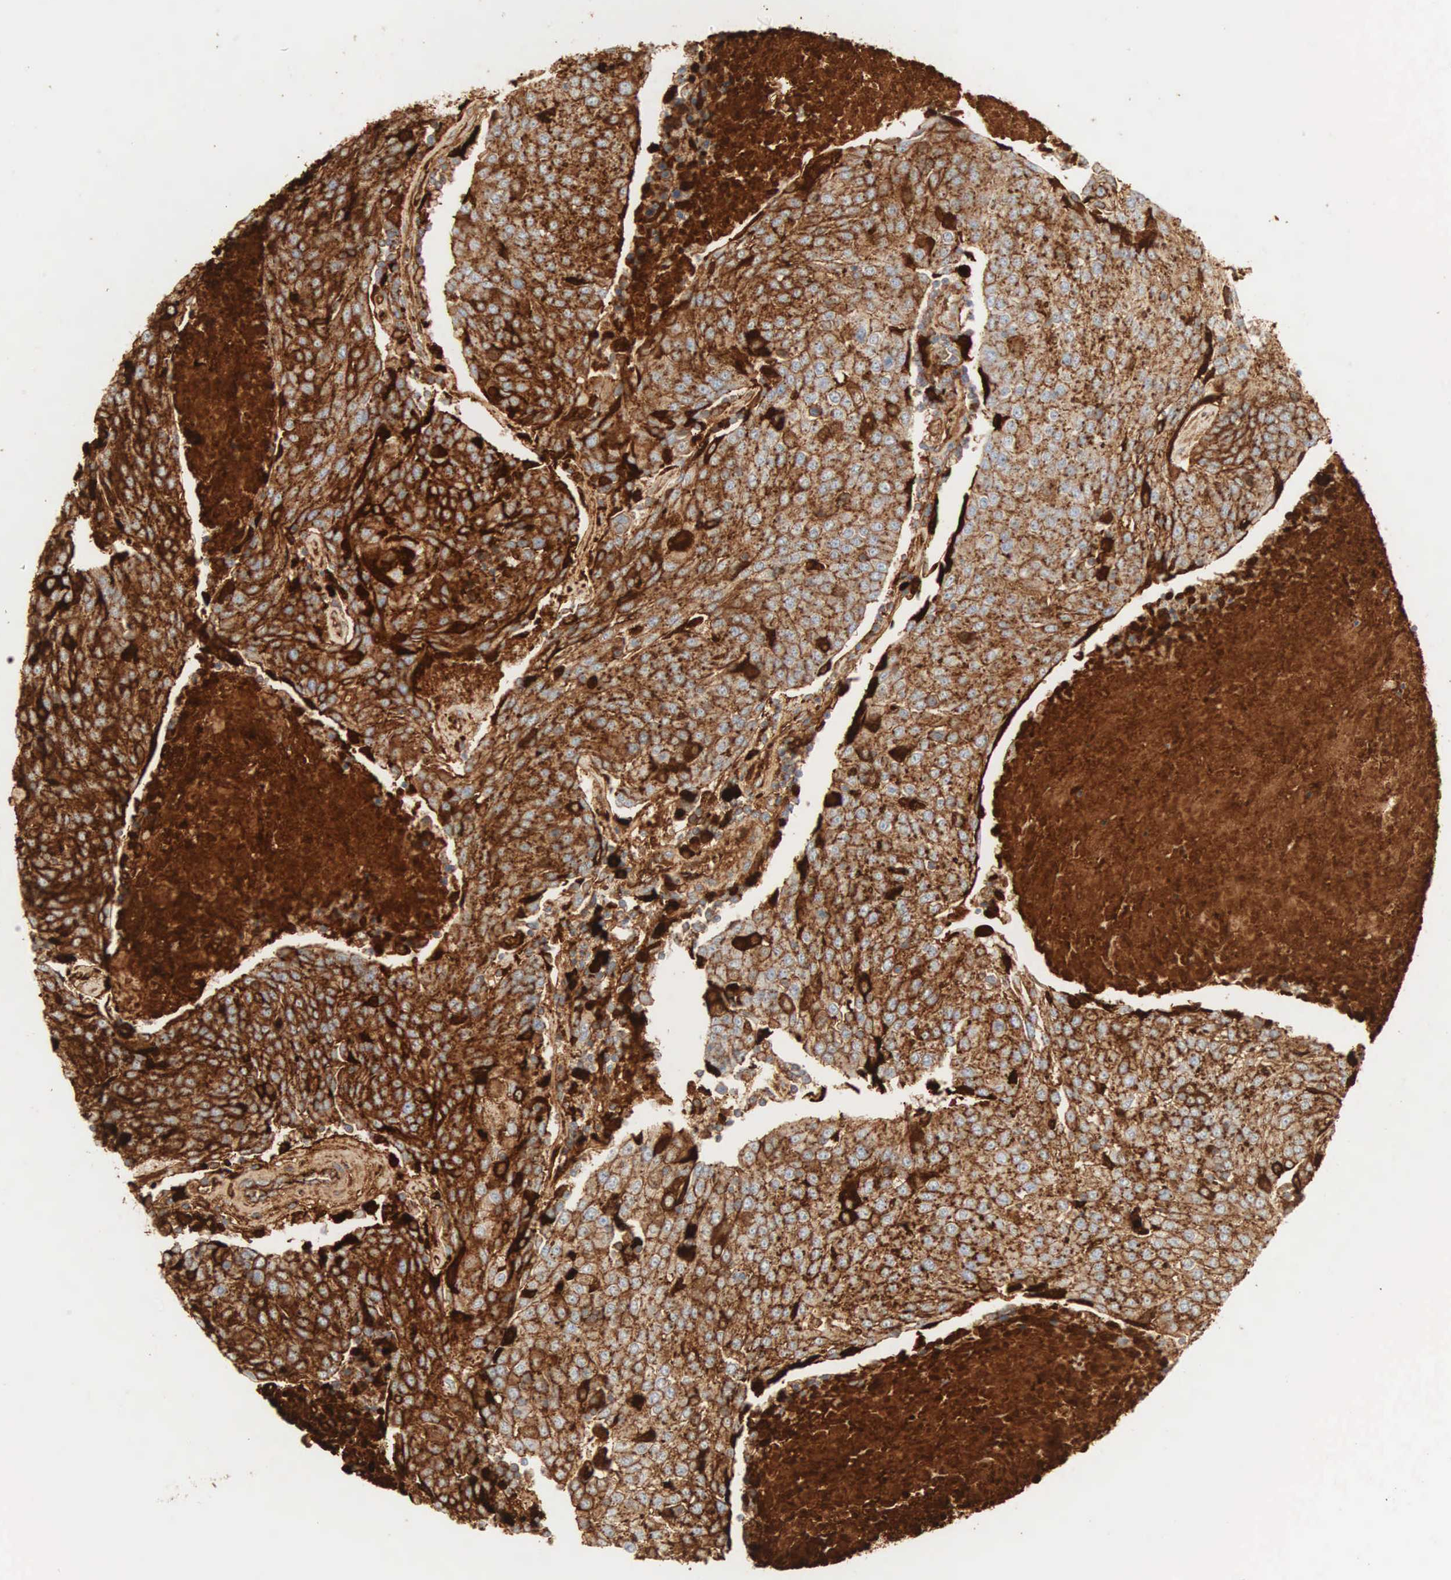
{"staining": {"intensity": "strong", "quantity": ">75%", "location": "cytoplasmic/membranous"}, "tissue": "urothelial cancer", "cell_type": "Tumor cells", "image_type": "cancer", "snomed": [{"axis": "morphology", "description": "Urothelial carcinoma, High grade"}, {"axis": "topography", "description": "Urinary bladder"}], "caption": "Tumor cells demonstrate strong cytoplasmic/membranous positivity in about >75% of cells in high-grade urothelial carcinoma.", "gene": "IGLC3", "patient": {"sex": "female", "age": 85}}